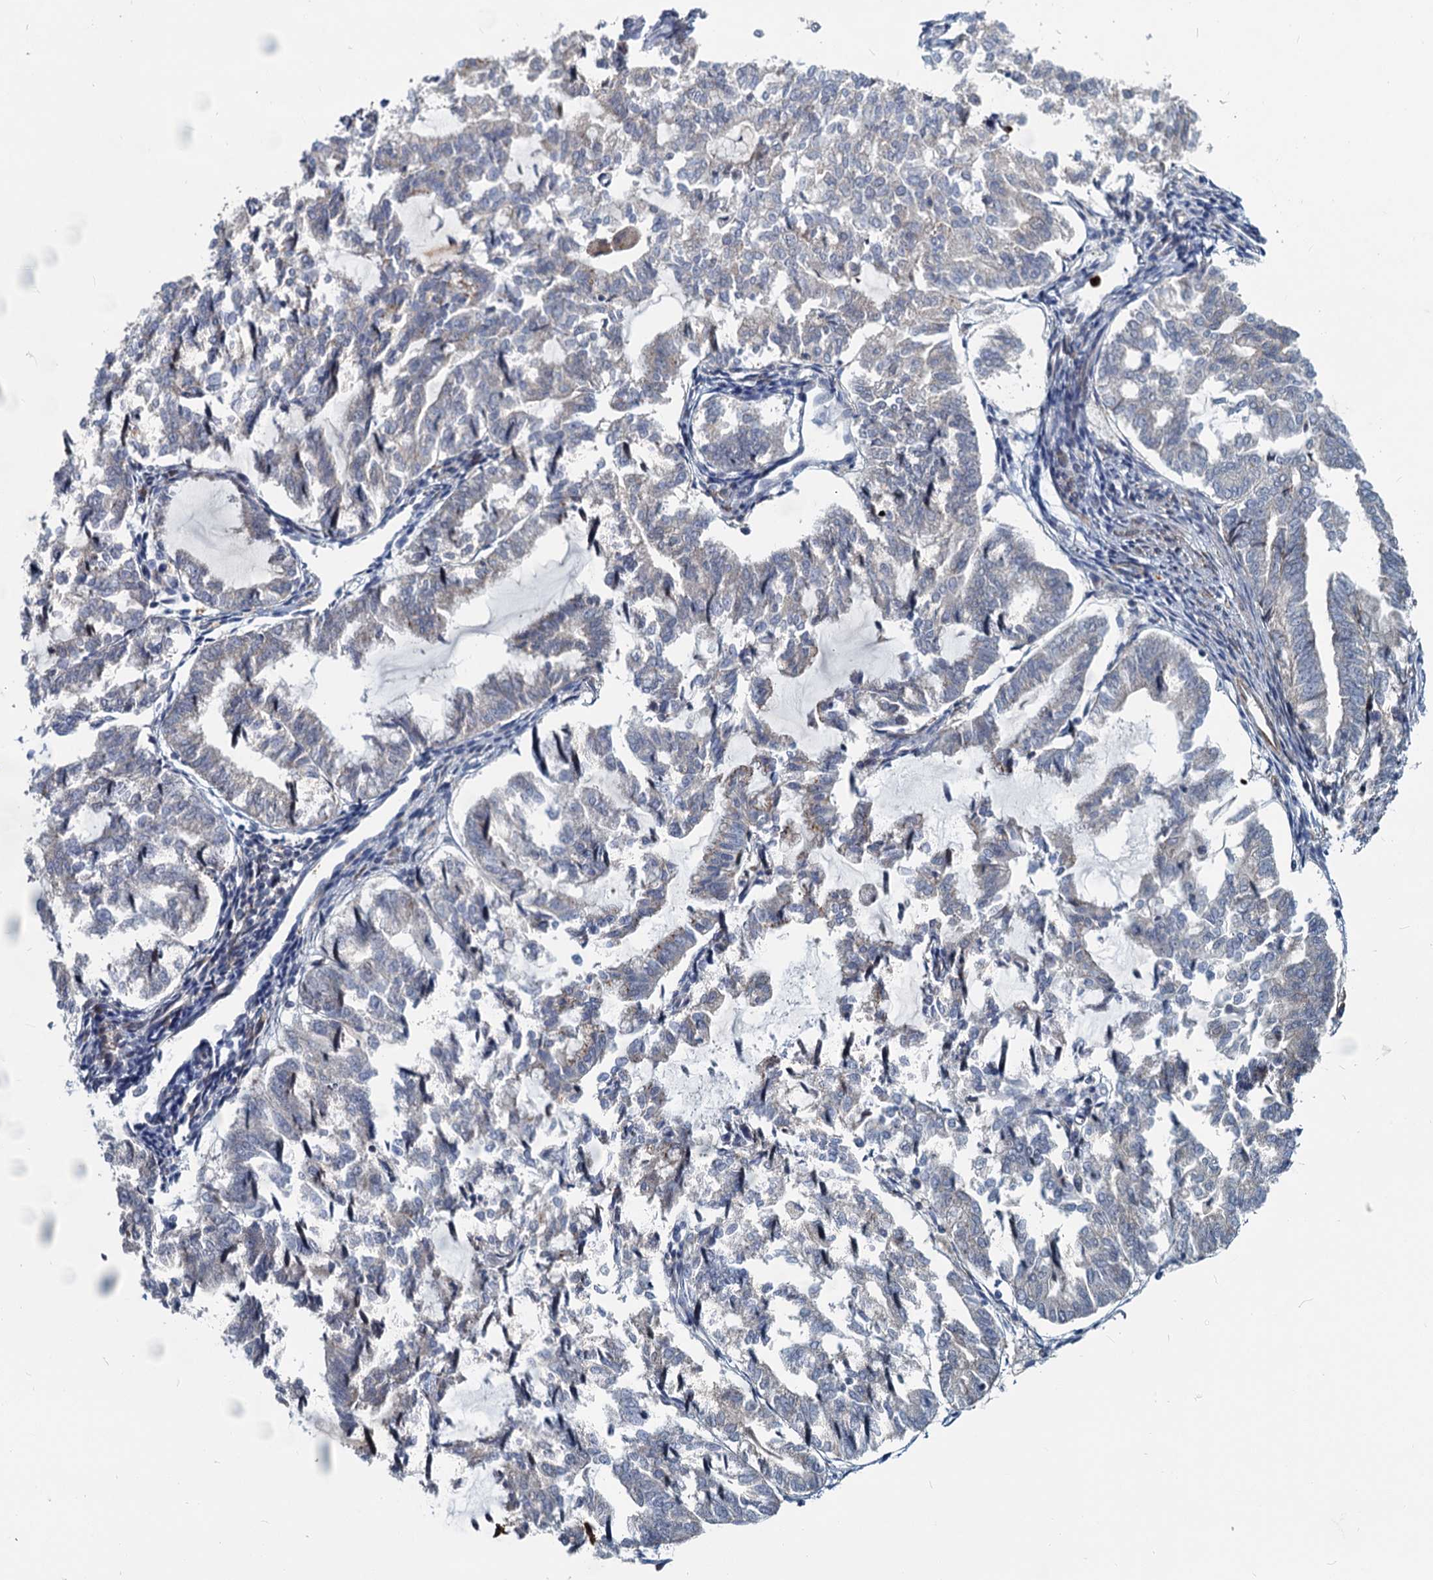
{"staining": {"intensity": "negative", "quantity": "none", "location": "none"}, "tissue": "endometrial cancer", "cell_type": "Tumor cells", "image_type": "cancer", "snomed": [{"axis": "morphology", "description": "Adenocarcinoma, NOS"}, {"axis": "topography", "description": "Endometrium"}], "caption": "Immunohistochemical staining of endometrial cancer exhibits no significant staining in tumor cells. (Brightfield microscopy of DAB (3,3'-diaminobenzidine) immunohistochemistry at high magnification).", "gene": "ADCY2", "patient": {"sex": "female", "age": 79}}